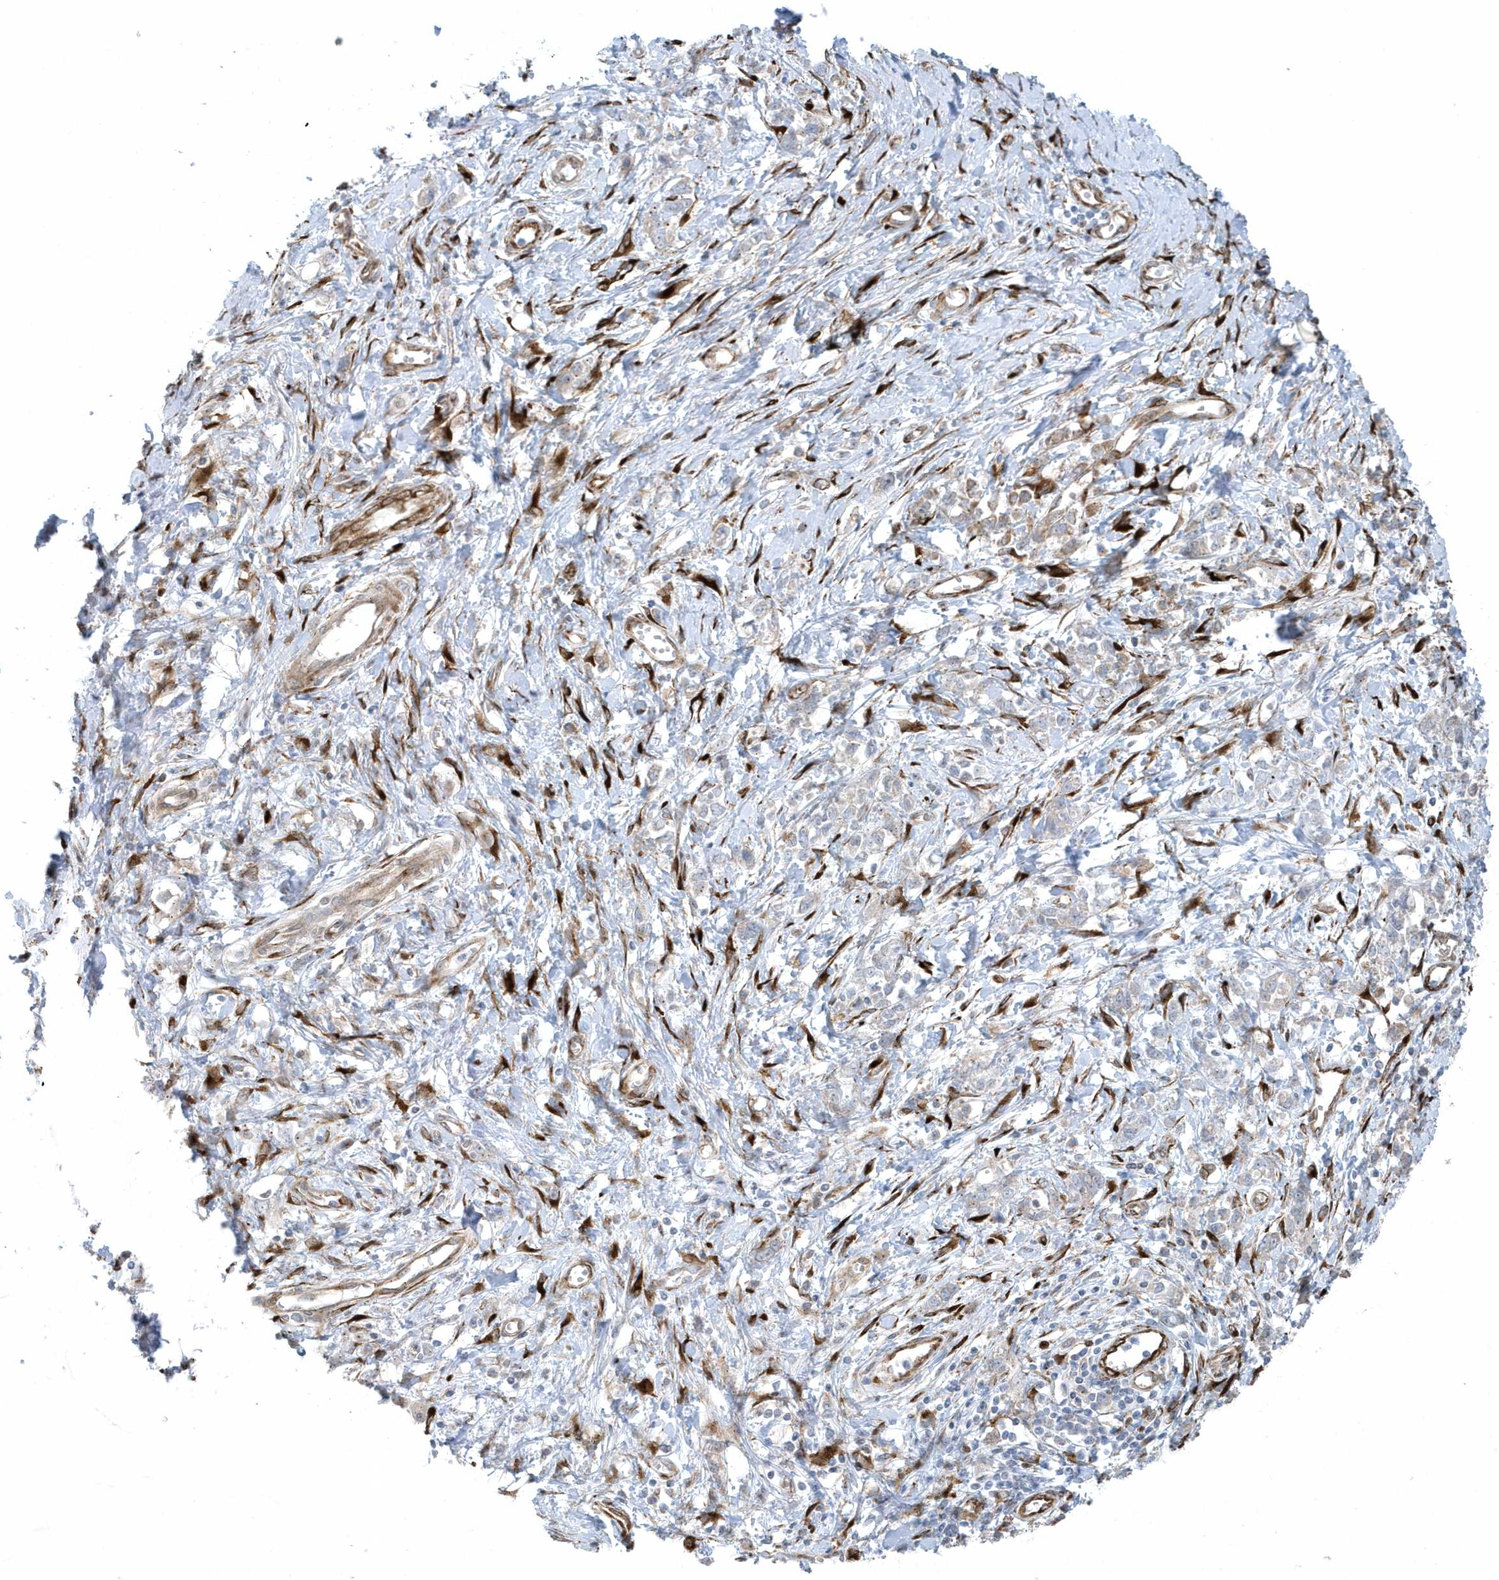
{"staining": {"intensity": "weak", "quantity": "25%-75%", "location": "cytoplasmic/membranous"}, "tissue": "stomach cancer", "cell_type": "Tumor cells", "image_type": "cancer", "snomed": [{"axis": "morphology", "description": "Adenocarcinoma, NOS"}, {"axis": "topography", "description": "Stomach"}], "caption": "Protein staining of stomach cancer (adenocarcinoma) tissue exhibits weak cytoplasmic/membranous positivity in approximately 25%-75% of tumor cells.", "gene": "FAM98A", "patient": {"sex": "female", "age": 76}}